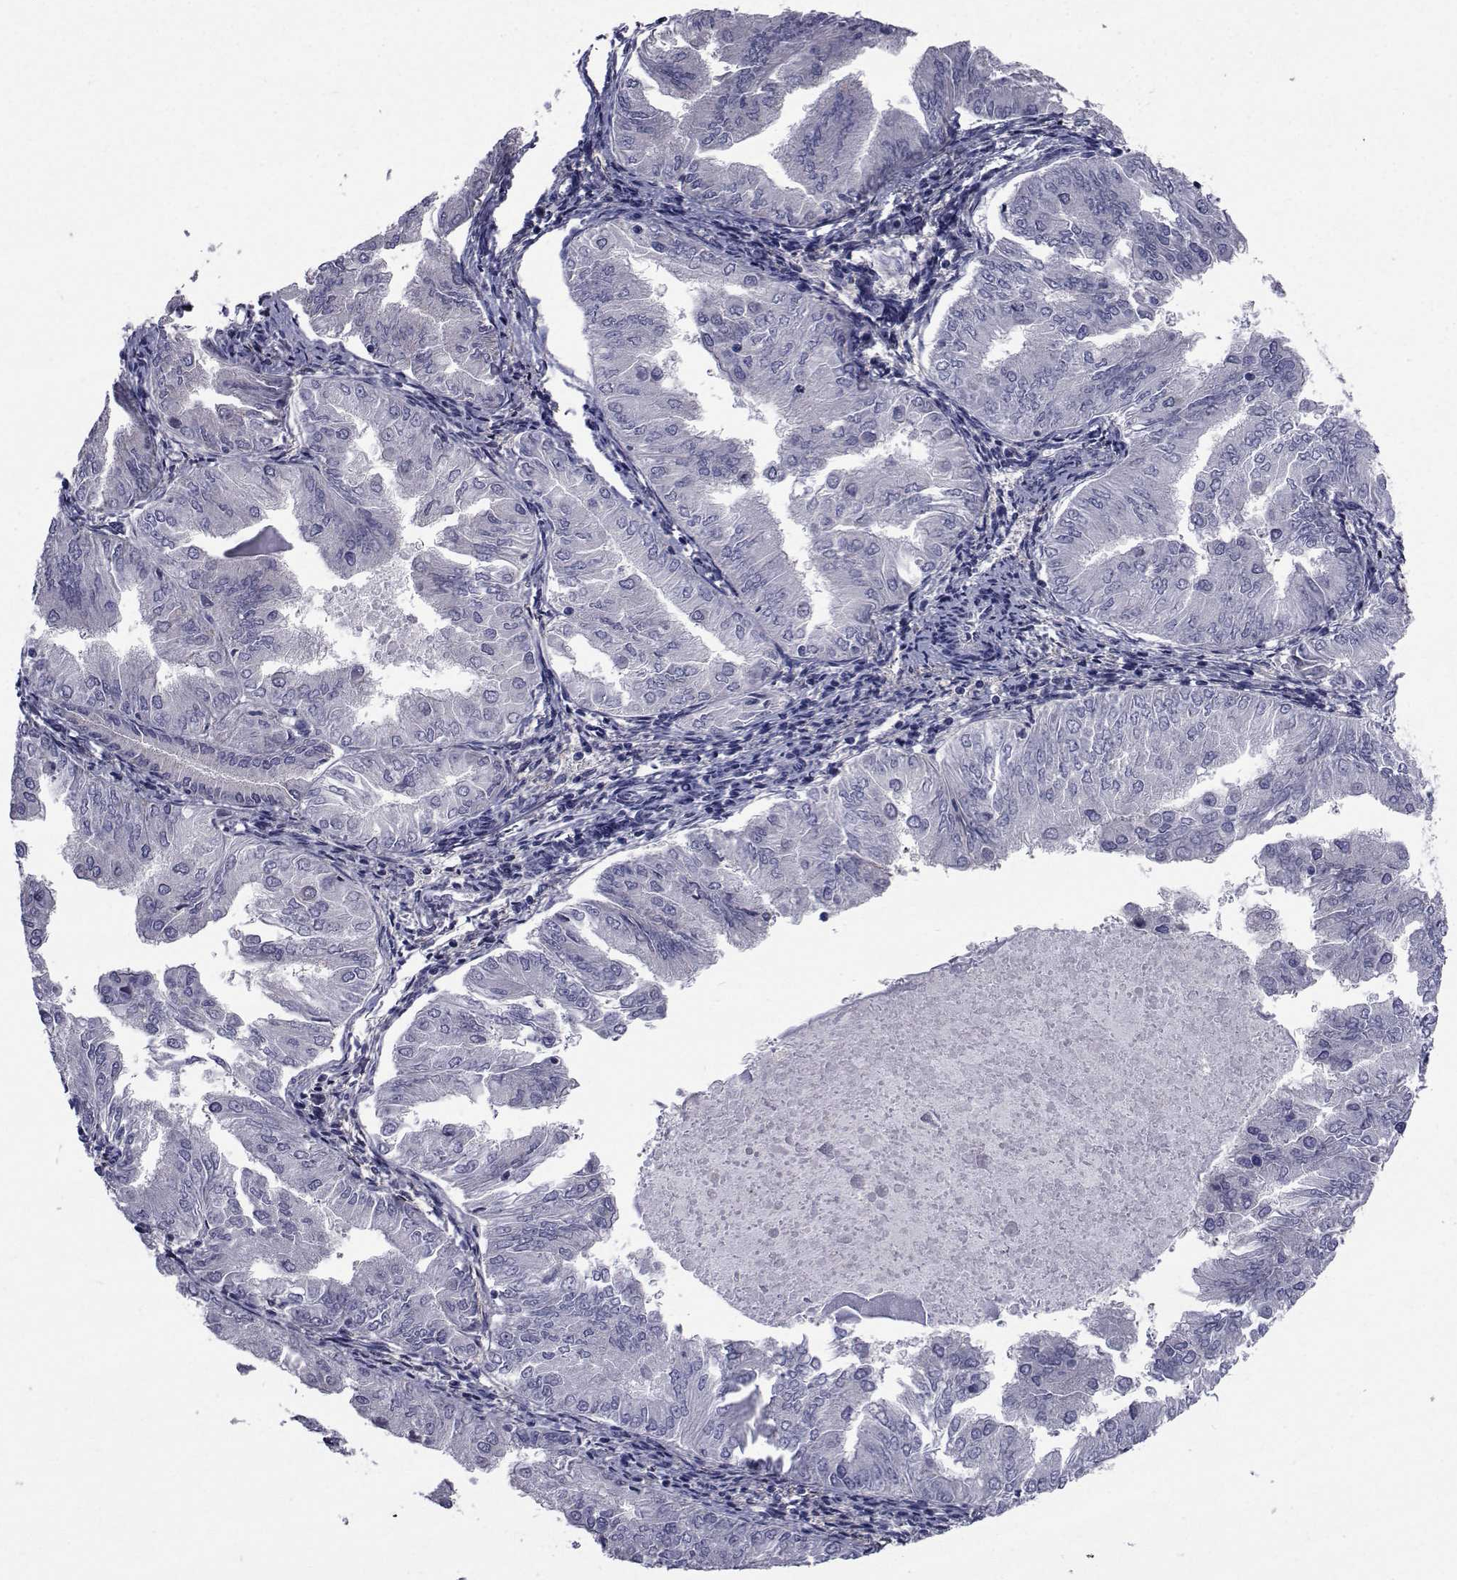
{"staining": {"intensity": "negative", "quantity": "none", "location": "none"}, "tissue": "endometrial cancer", "cell_type": "Tumor cells", "image_type": "cancer", "snomed": [{"axis": "morphology", "description": "Adenocarcinoma, NOS"}, {"axis": "topography", "description": "Endometrium"}], "caption": "This is a image of IHC staining of adenocarcinoma (endometrial), which shows no expression in tumor cells. (DAB (3,3'-diaminobenzidine) immunohistochemistry, high magnification).", "gene": "SEMA5B", "patient": {"sex": "female", "age": 53}}